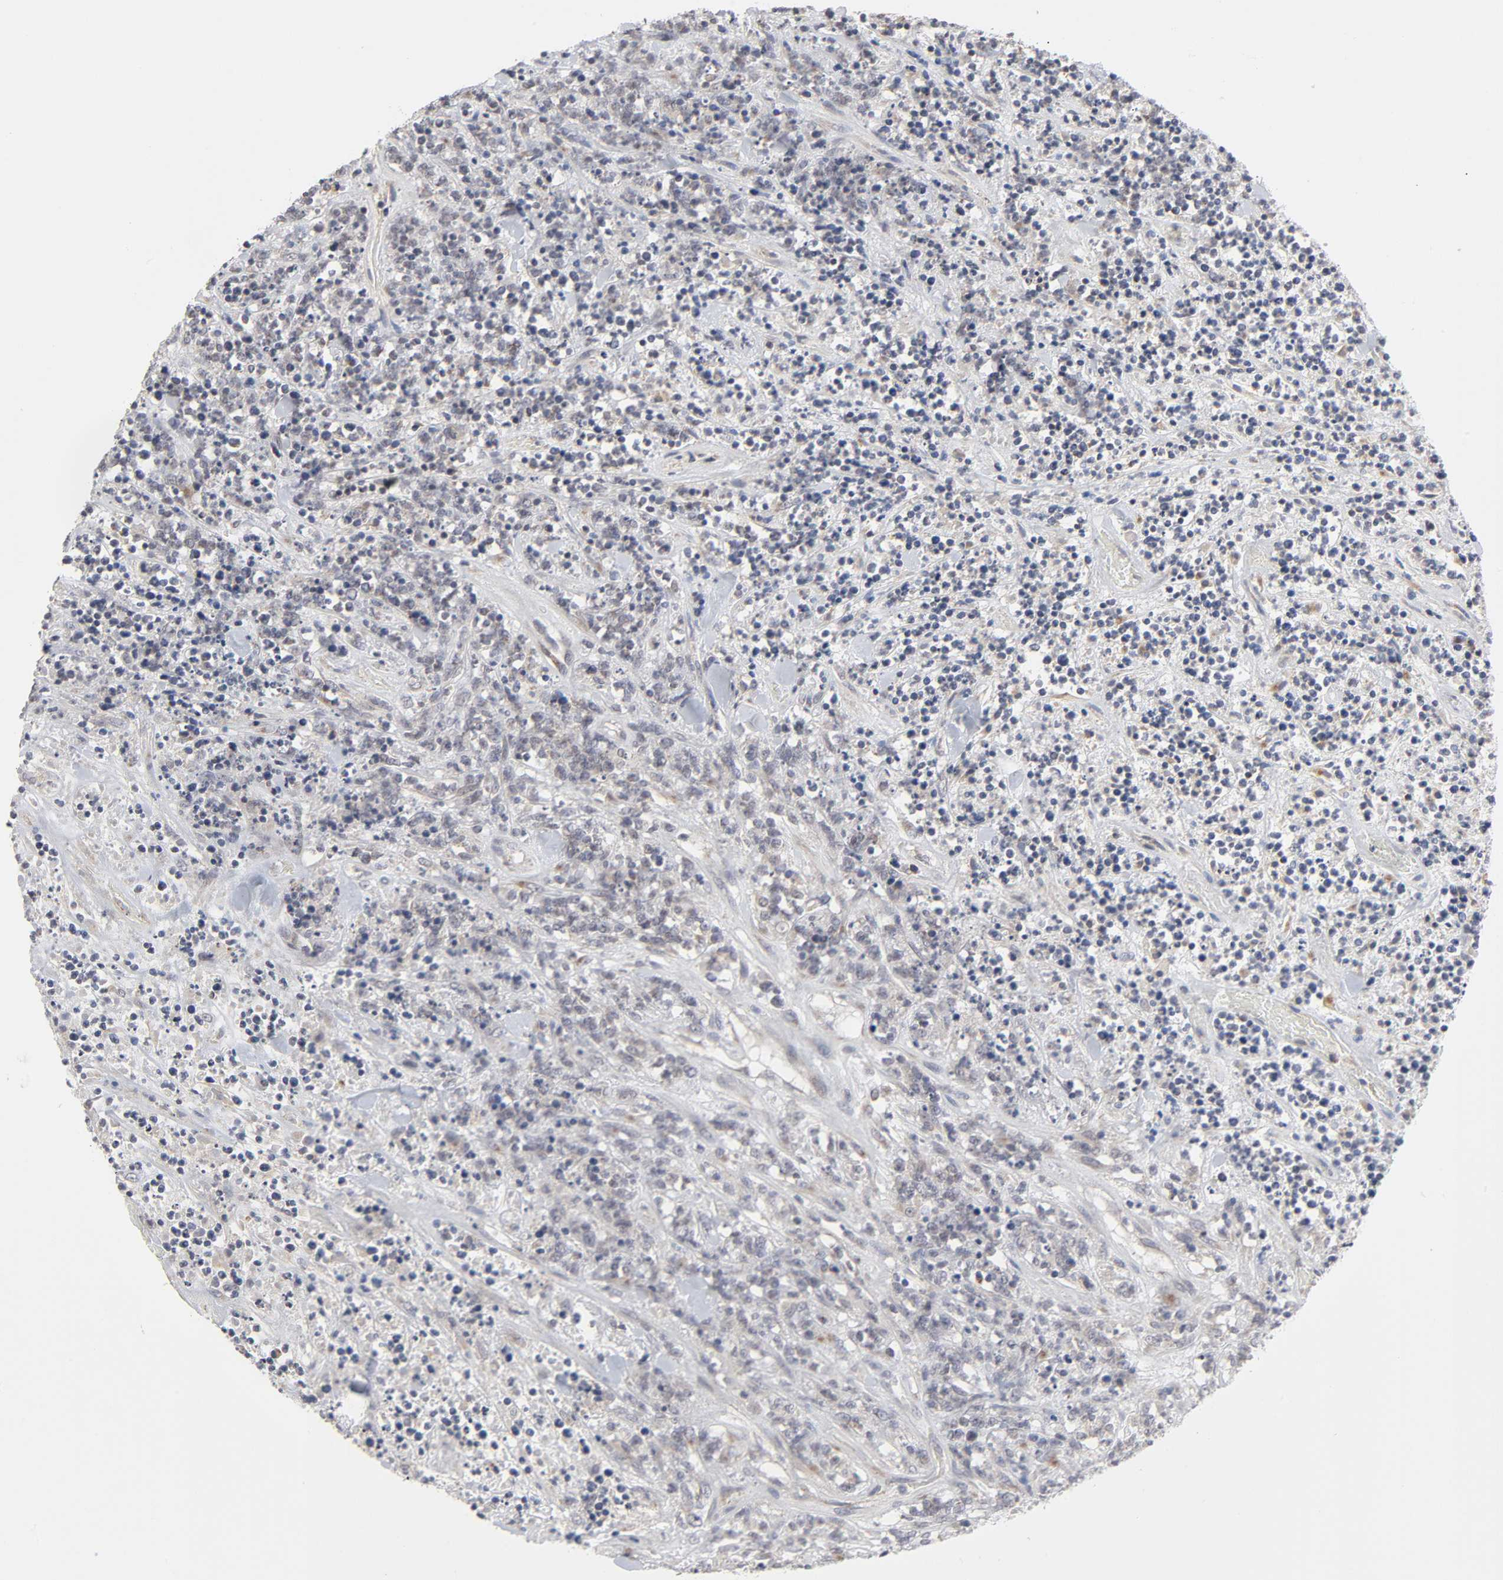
{"staining": {"intensity": "moderate", "quantity": "<25%", "location": "cytoplasmic/membranous"}, "tissue": "lymphoma", "cell_type": "Tumor cells", "image_type": "cancer", "snomed": [{"axis": "morphology", "description": "Malignant lymphoma, non-Hodgkin's type, High grade"}, {"axis": "topography", "description": "Soft tissue"}], "caption": "This is a micrograph of immunohistochemistry staining of lymphoma, which shows moderate expression in the cytoplasmic/membranous of tumor cells.", "gene": "AUH", "patient": {"sex": "male", "age": 18}}